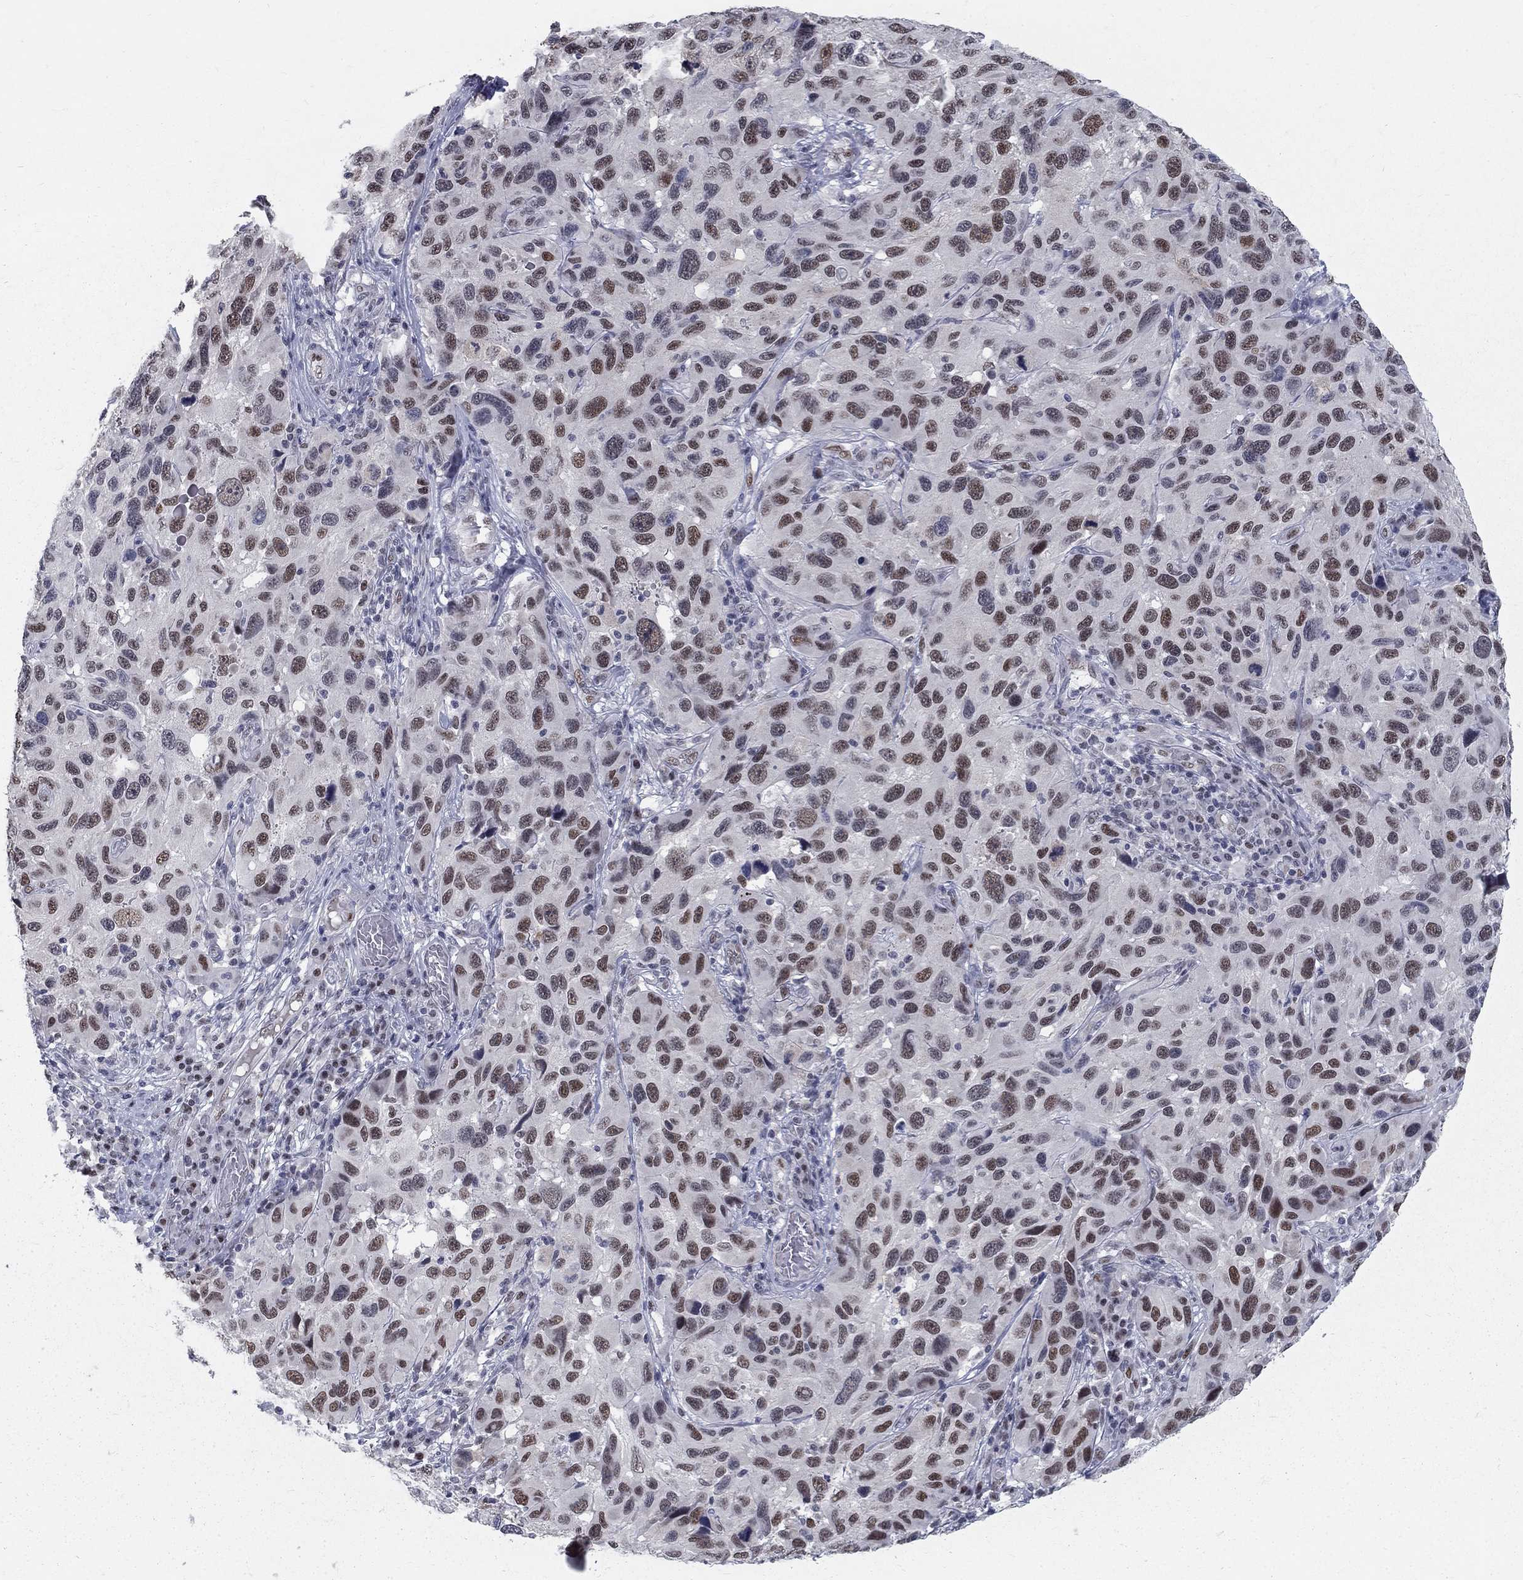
{"staining": {"intensity": "moderate", "quantity": "<25%", "location": "nuclear"}, "tissue": "melanoma", "cell_type": "Tumor cells", "image_type": "cancer", "snomed": [{"axis": "morphology", "description": "Malignant melanoma, NOS"}, {"axis": "topography", "description": "Skin"}], "caption": "A low amount of moderate nuclear expression is identified in about <25% of tumor cells in malignant melanoma tissue. (DAB (3,3'-diaminobenzidine) IHC, brown staining for protein, blue staining for nuclei).", "gene": "GCFC2", "patient": {"sex": "male", "age": 53}}